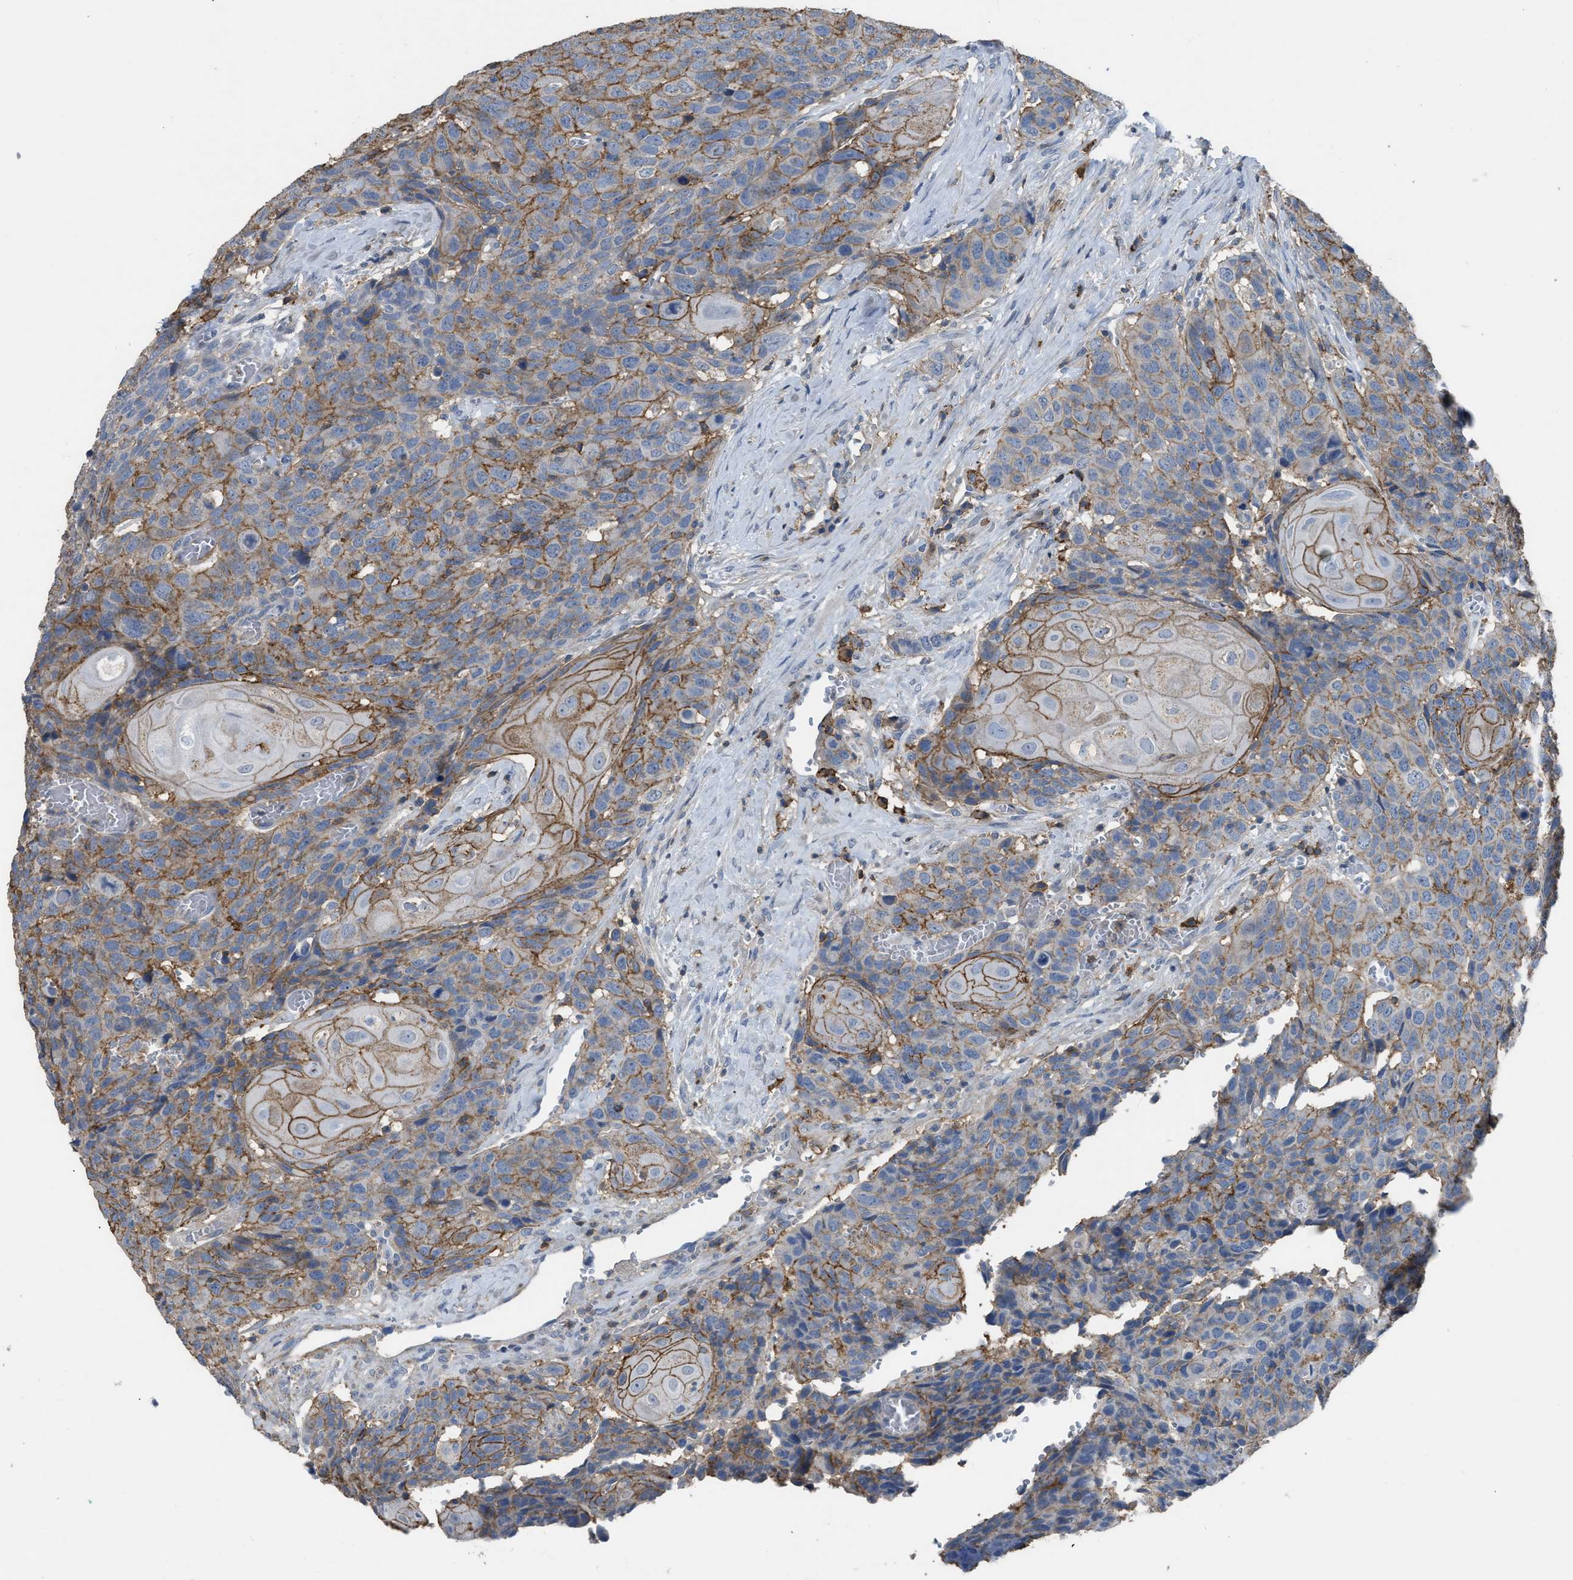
{"staining": {"intensity": "moderate", "quantity": ">75%", "location": "cytoplasmic/membranous"}, "tissue": "head and neck cancer", "cell_type": "Tumor cells", "image_type": "cancer", "snomed": [{"axis": "morphology", "description": "Squamous cell carcinoma, NOS"}, {"axis": "topography", "description": "Head-Neck"}], "caption": "Head and neck cancer (squamous cell carcinoma) stained with a brown dye reveals moderate cytoplasmic/membranous positive expression in about >75% of tumor cells.", "gene": "OR51E1", "patient": {"sex": "male", "age": 66}}